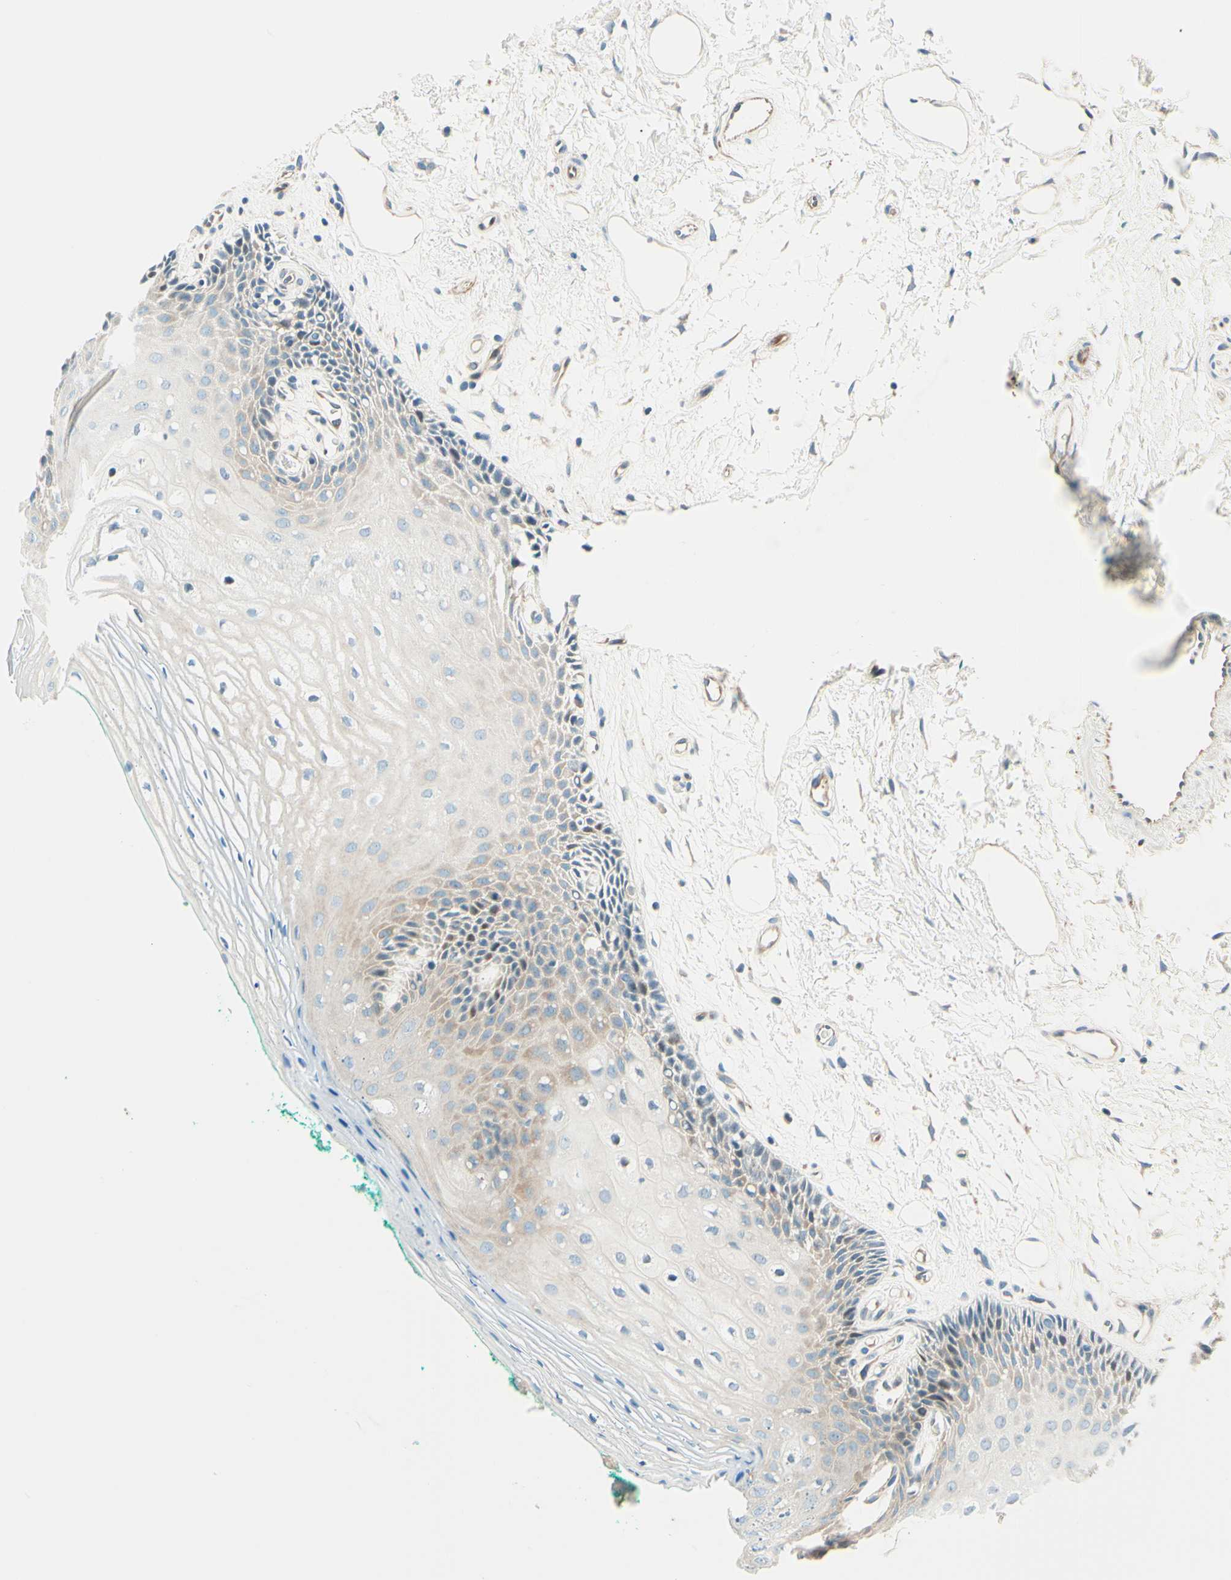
{"staining": {"intensity": "negative", "quantity": "none", "location": "none"}, "tissue": "oral mucosa", "cell_type": "Squamous epithelial cells", "image_type": "normal", "snomed": [{"axis": "morphology", "description": "Normal tissue, NOS"}, {"axis": "topography", "description": "Skeletal muscle"}, {"axis": "topography", "description": "Oral tissue"}, {"axis": "topography", "description": "Peripheral nerve tissue"}], "caption": "Oral mucosa stained for a protein using IHC shows no staining squamous epithelial cells.", "gene": "TAOK2", "patient": {"sex": "female", "age": 84}}